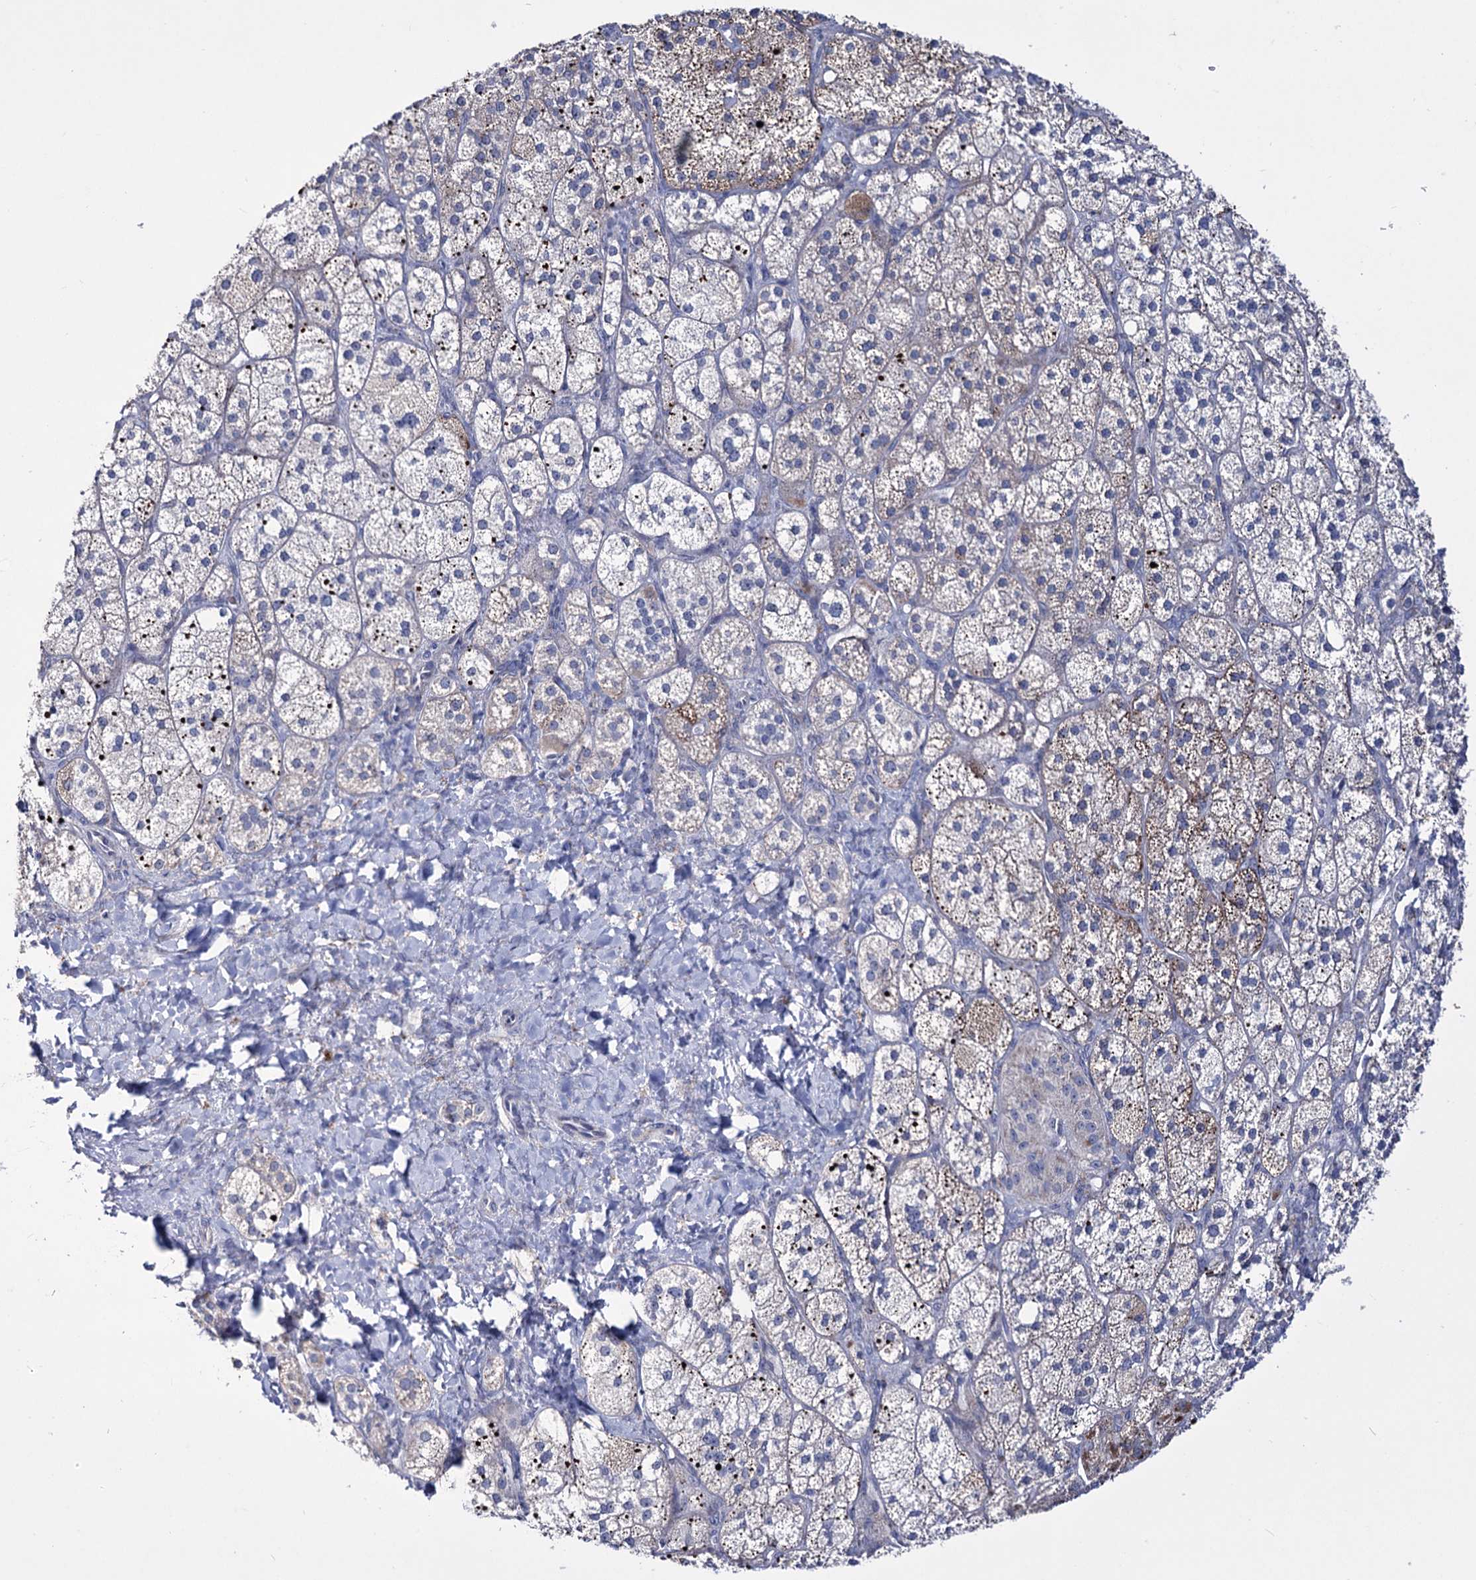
{"staining": {"intensity": "moderate", "quantity": "<25%", "location": "cytoplasmic/membranous"}, "tissue": "adrenal gland", "cell_type": "Glandular cells", "image_type": "normal", "snomed": [{"axis": "morphology", "description": "Normal tissue, NOS"}, {"axis": "topography", "description": "Adrenal gland"}], "caption": "Immunohistochemical staining of normal adrenal gland shows low levels of moderate cytoplasmic/membranous staining in approximately <25% of glandular cells.", "gene": "OSBPL5", "patient": {"sex": "male", "age": 61}}